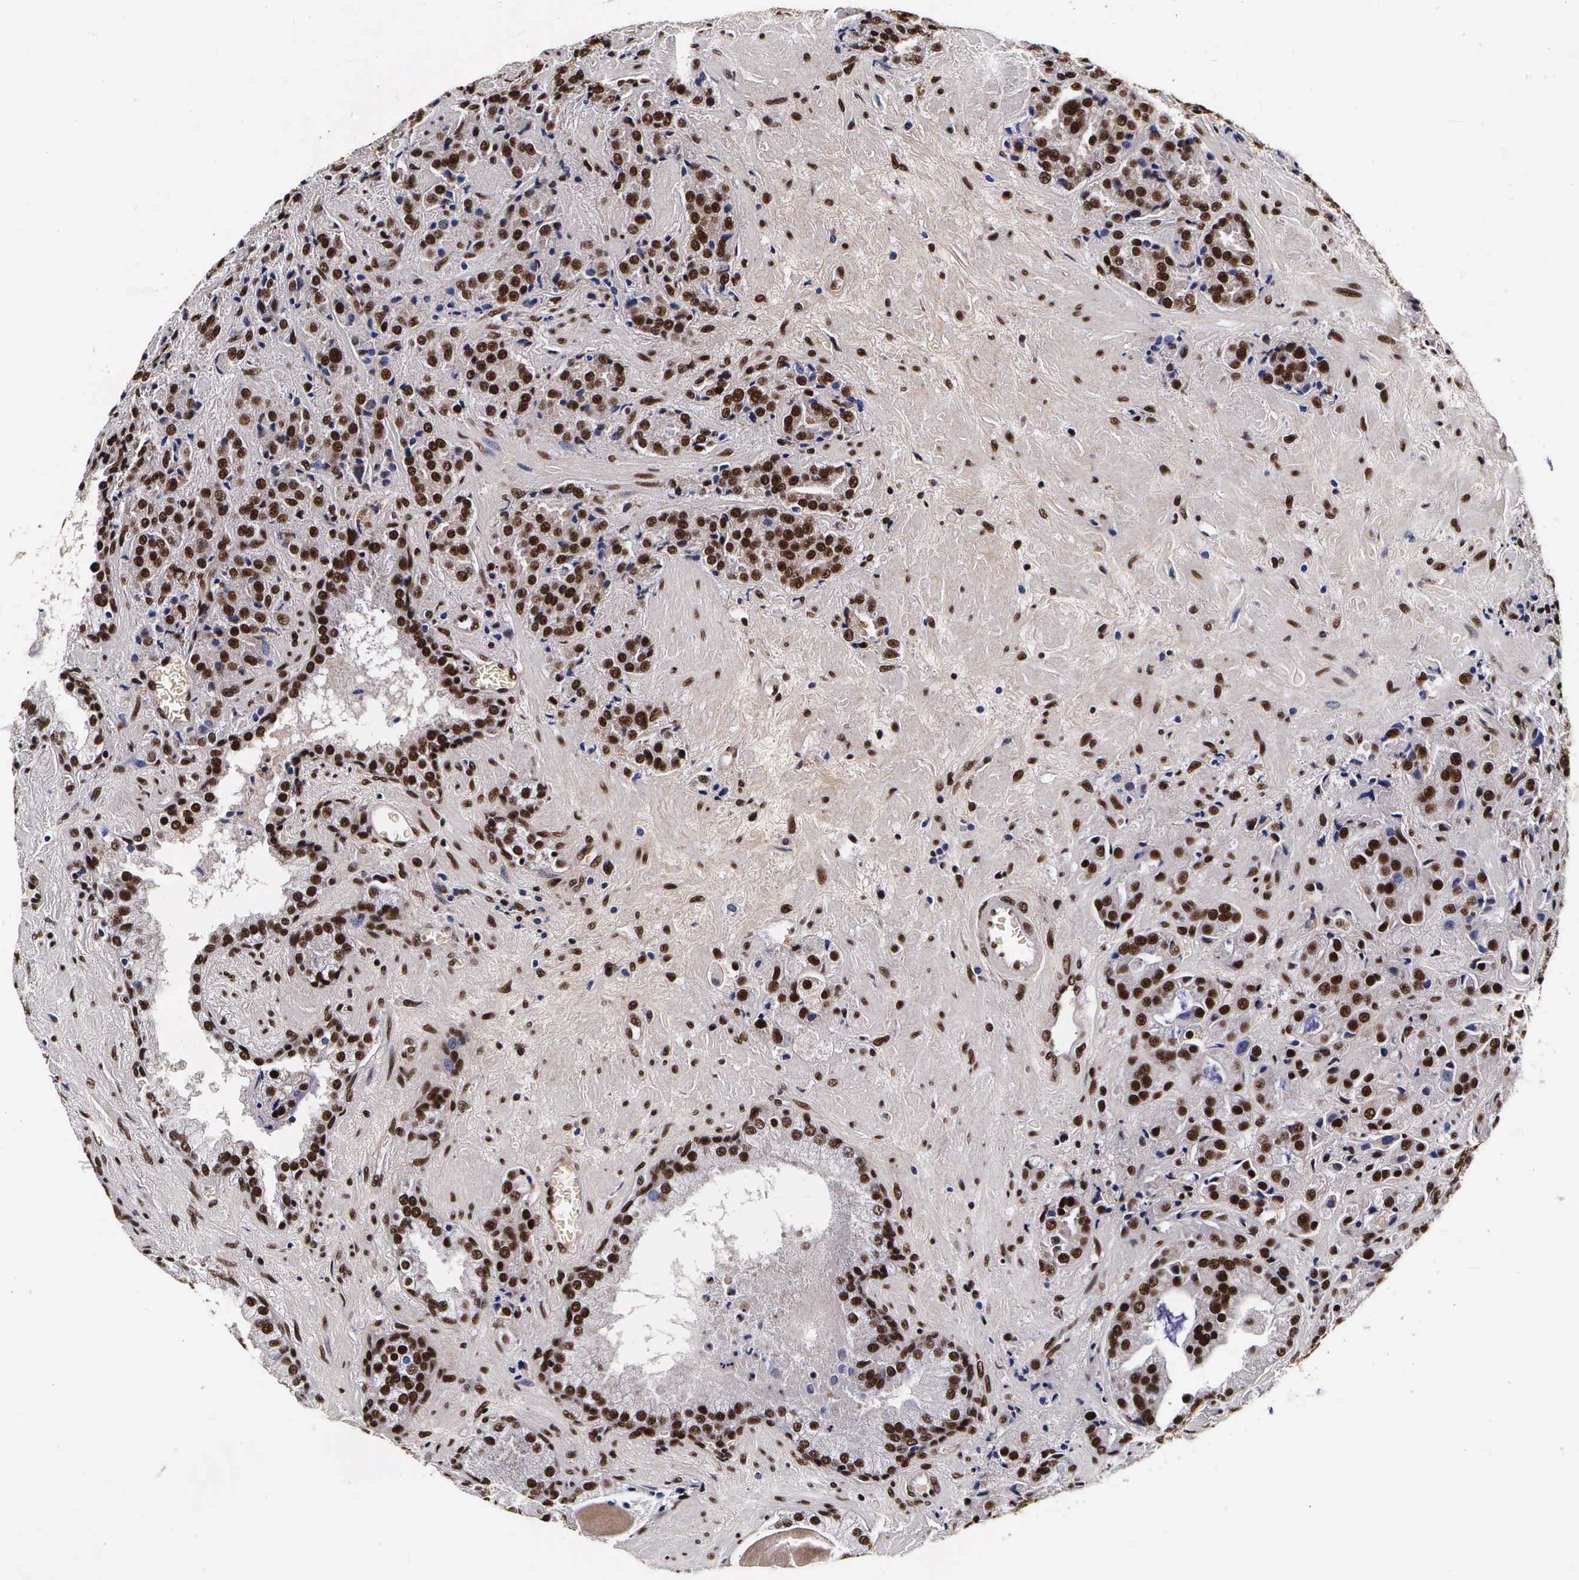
{"staining": {"intensity": "strong", "quantity": ">75%", "location": "cytoplasmic/membranous,nuclear"}, "tissue": "prostate cancer", "cell_type": "Tumor cells", "image_type": "cancer", "snomed": [{"axis": "morphology", "description": "Adenocarcinoma, Medium grade"}, {"axis": "topography", "description": "Prostate"}], "caption": "IHC (DAB) staining of human prostate adenocarcinoma (medium-grade) displays strong cytoplasmic/membranous and nuclear protein positivity in about >75% of tumor cells.", "gene": "PABPN1", "patient": {"sex": "male", "age": 70}}